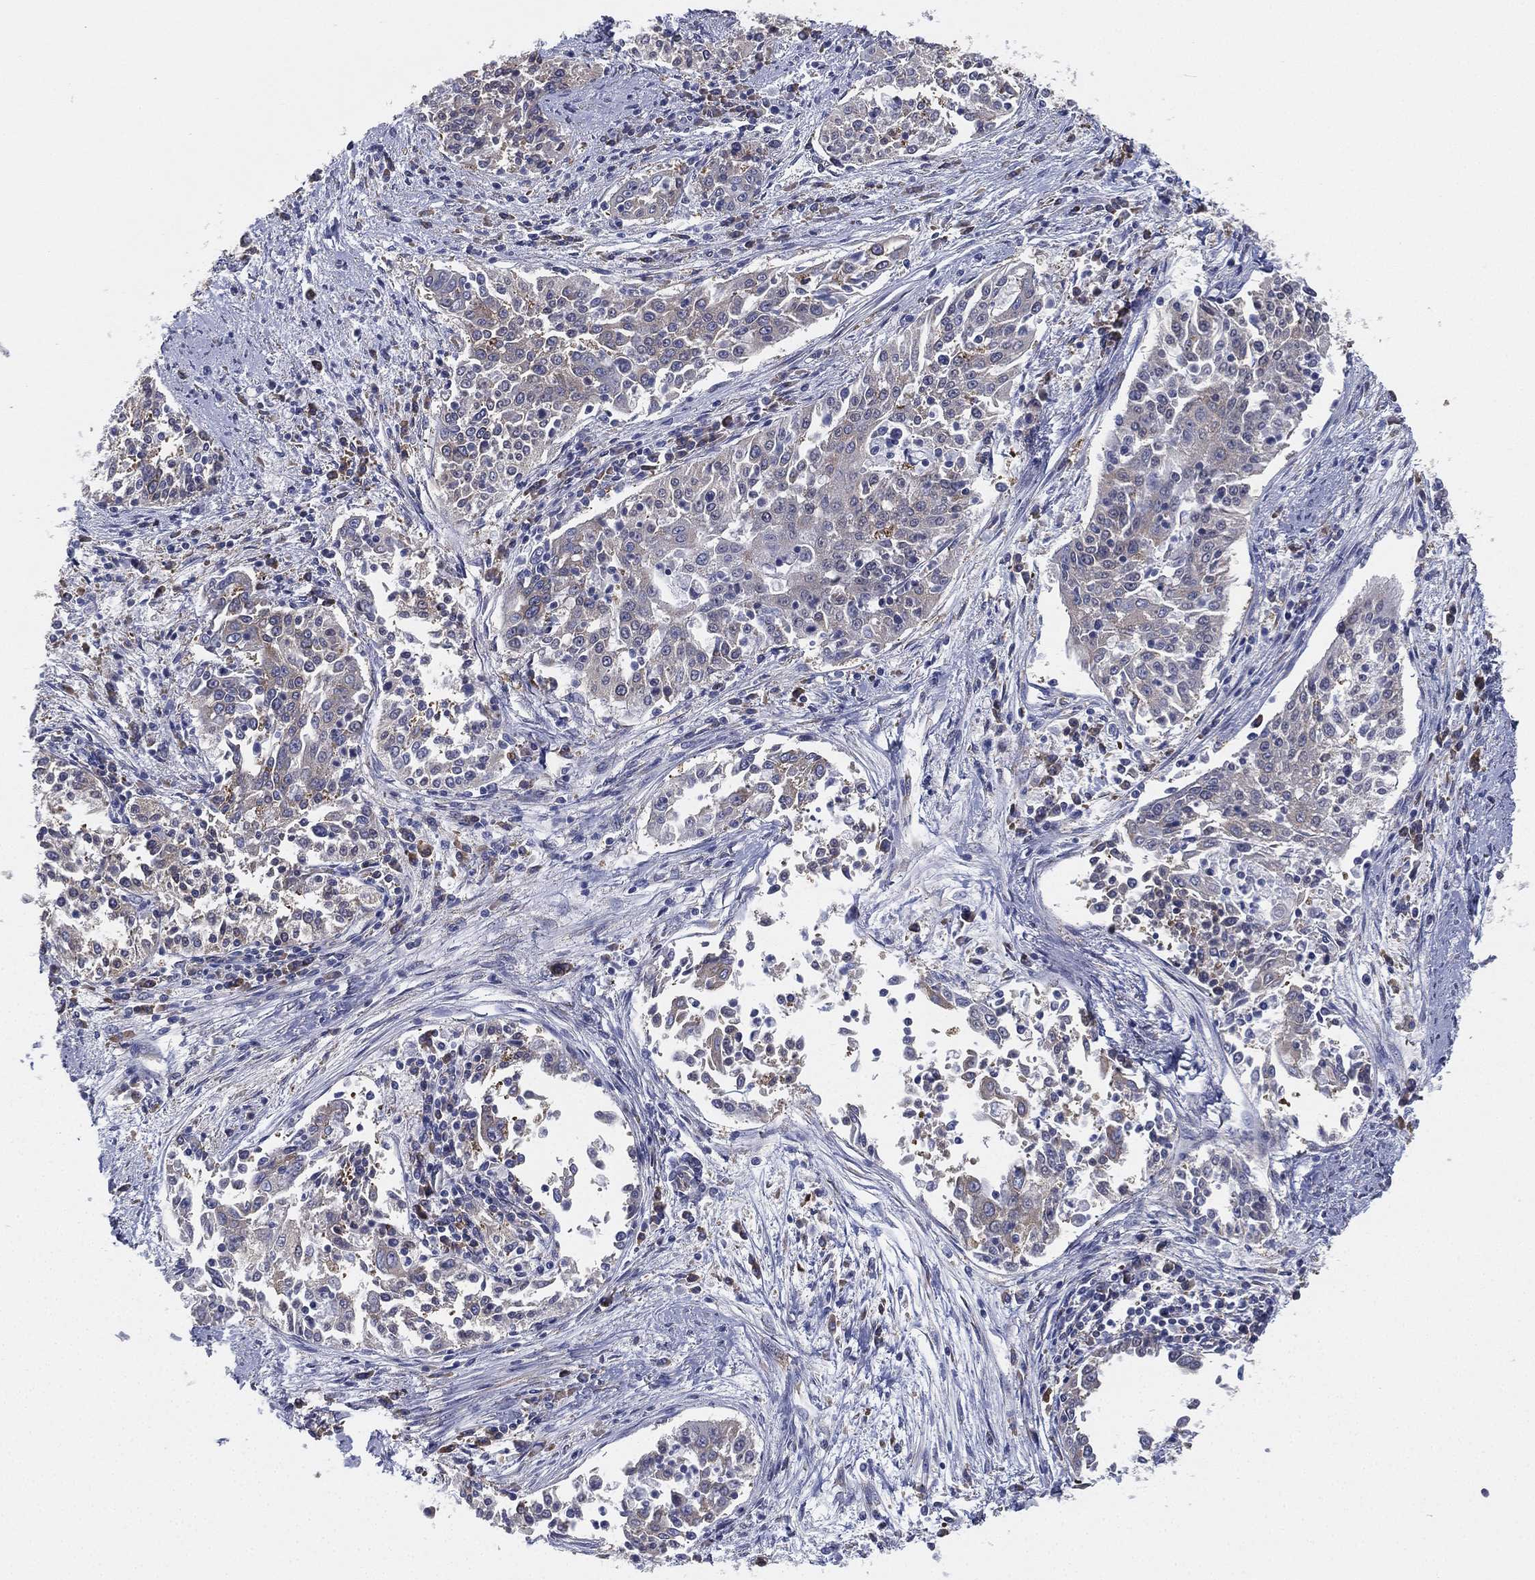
{"staining": {"intensity": "weak", "quantity": "25%-75%", "location": "cytoplasmic/membranous"}, "tissue": "cervical cancer", "cell_type": "Tumor cells", "image_type": "cancer", "snomed": [{"axis": "morphology", "description": "Squamous cell carcinoma, NOS"}, {"axis": "topography", "description": "Cervix"}], "caption": "Cervical squamous cell carcinoma stained with DAB IHC shows low levels of weak cytoplasmic/membranous positivity in approximately 25%-75% of tumor cells. (IHC, brightfield microscopy, high magnification).", "gene": "FARSA", "patient": {"sex": "female", "age": 41}}